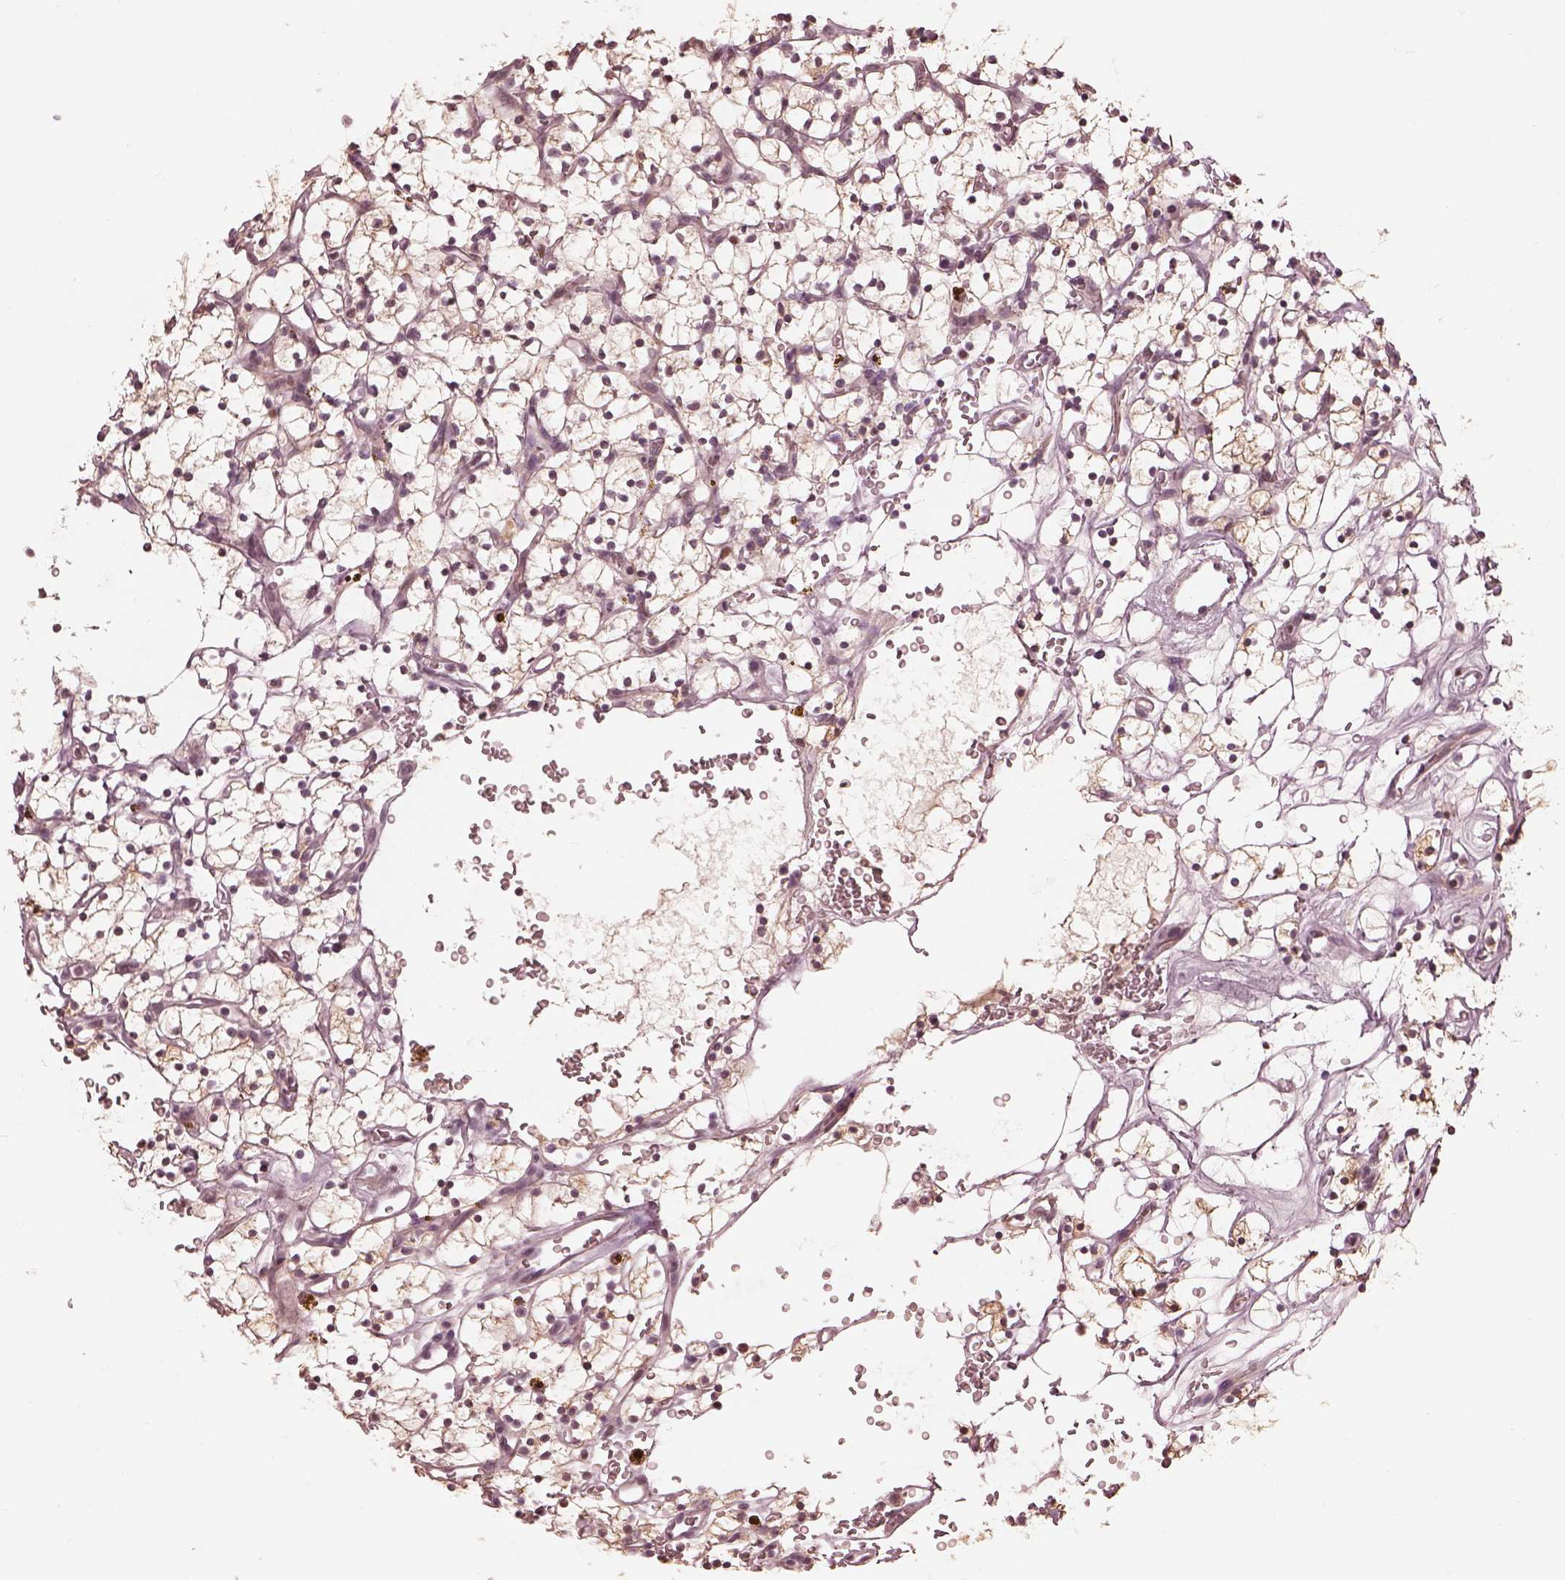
{"staining": {"intensity": "weak", "quantity": ">75%", "location": "cytoplasmic/membranous"}, "tissue": "renal cancer", "cell_type": "Tumor cells", "image_type": "cancer", "snomed": [{"axis": "morphology", "description": "Adenocarcinoma, NOS"}, {"axis": "topography", "description": "Kidney"}], "caption": "Adenocarcinoma (renal) stained with a brown dye shows weak cytoplasmic/membranous positive staining in about >75% of tumor cells.", "gene": "IQCG", "patient": {"sex": "female", "age": 64}}